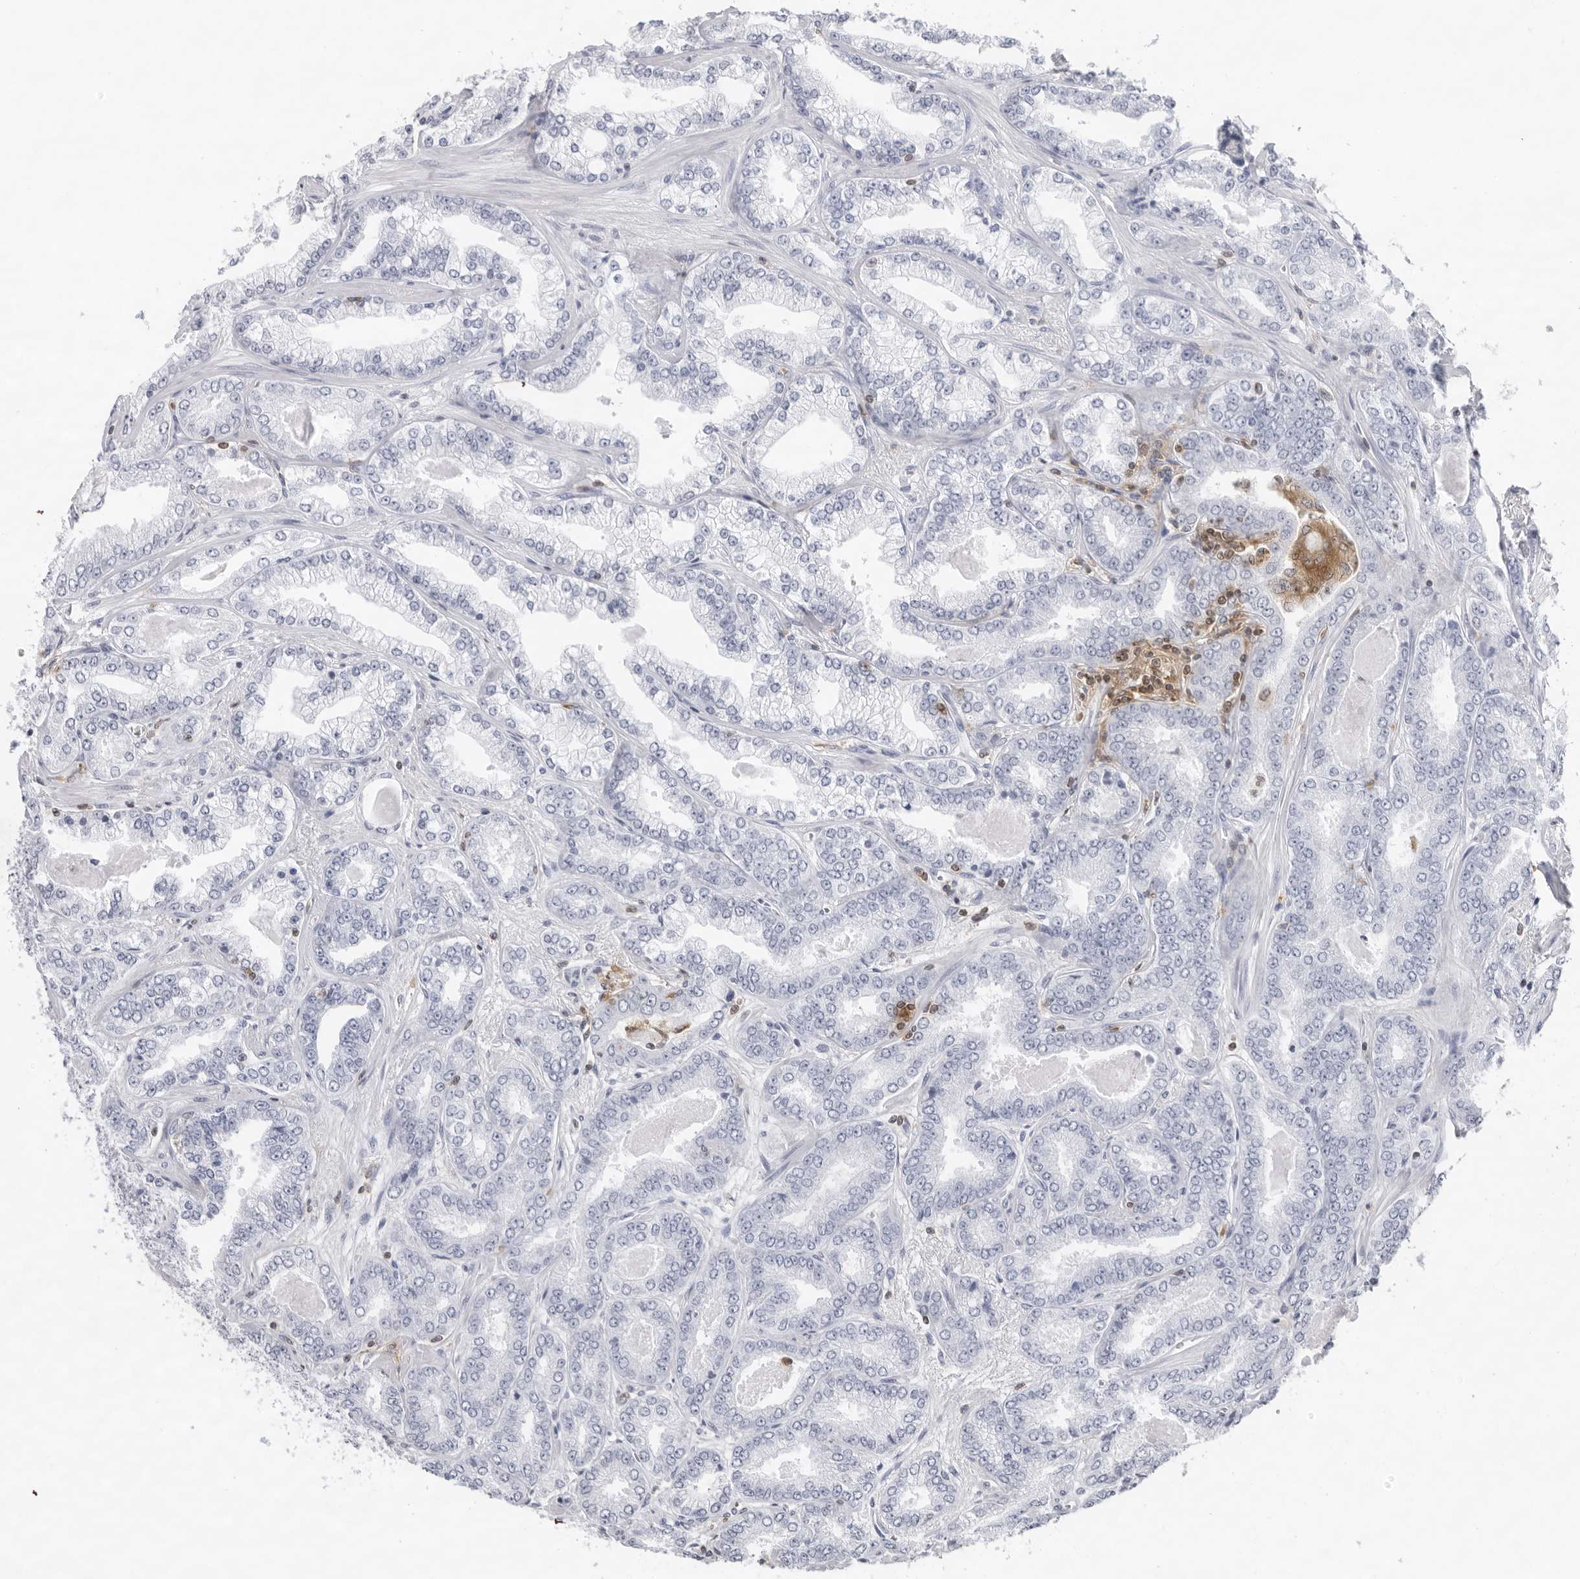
{"staining": {"intensity": "negative", "quantity": "none", "location": "none"}, "tissue": "prostate cancer", "cell_type": "Tumor cells", "image_type": "cancer", "snomed": [{"axis": "morphology", "description": "Adenocarcinoma, High grade"}, {"axis": "topography", "description": "Prostate"}], "caption": "DAB (3,3'-diaminobenzidine) immunohistochemical staining of human high-grade adenocarcinoma (prostate) shows no significant staining in tumor cells. (Immunohistochemistry (ihc), brightfield microscopy, high magnification).", "gene": "FMNL1", "patient": {"sex": "male", "age": 71}}